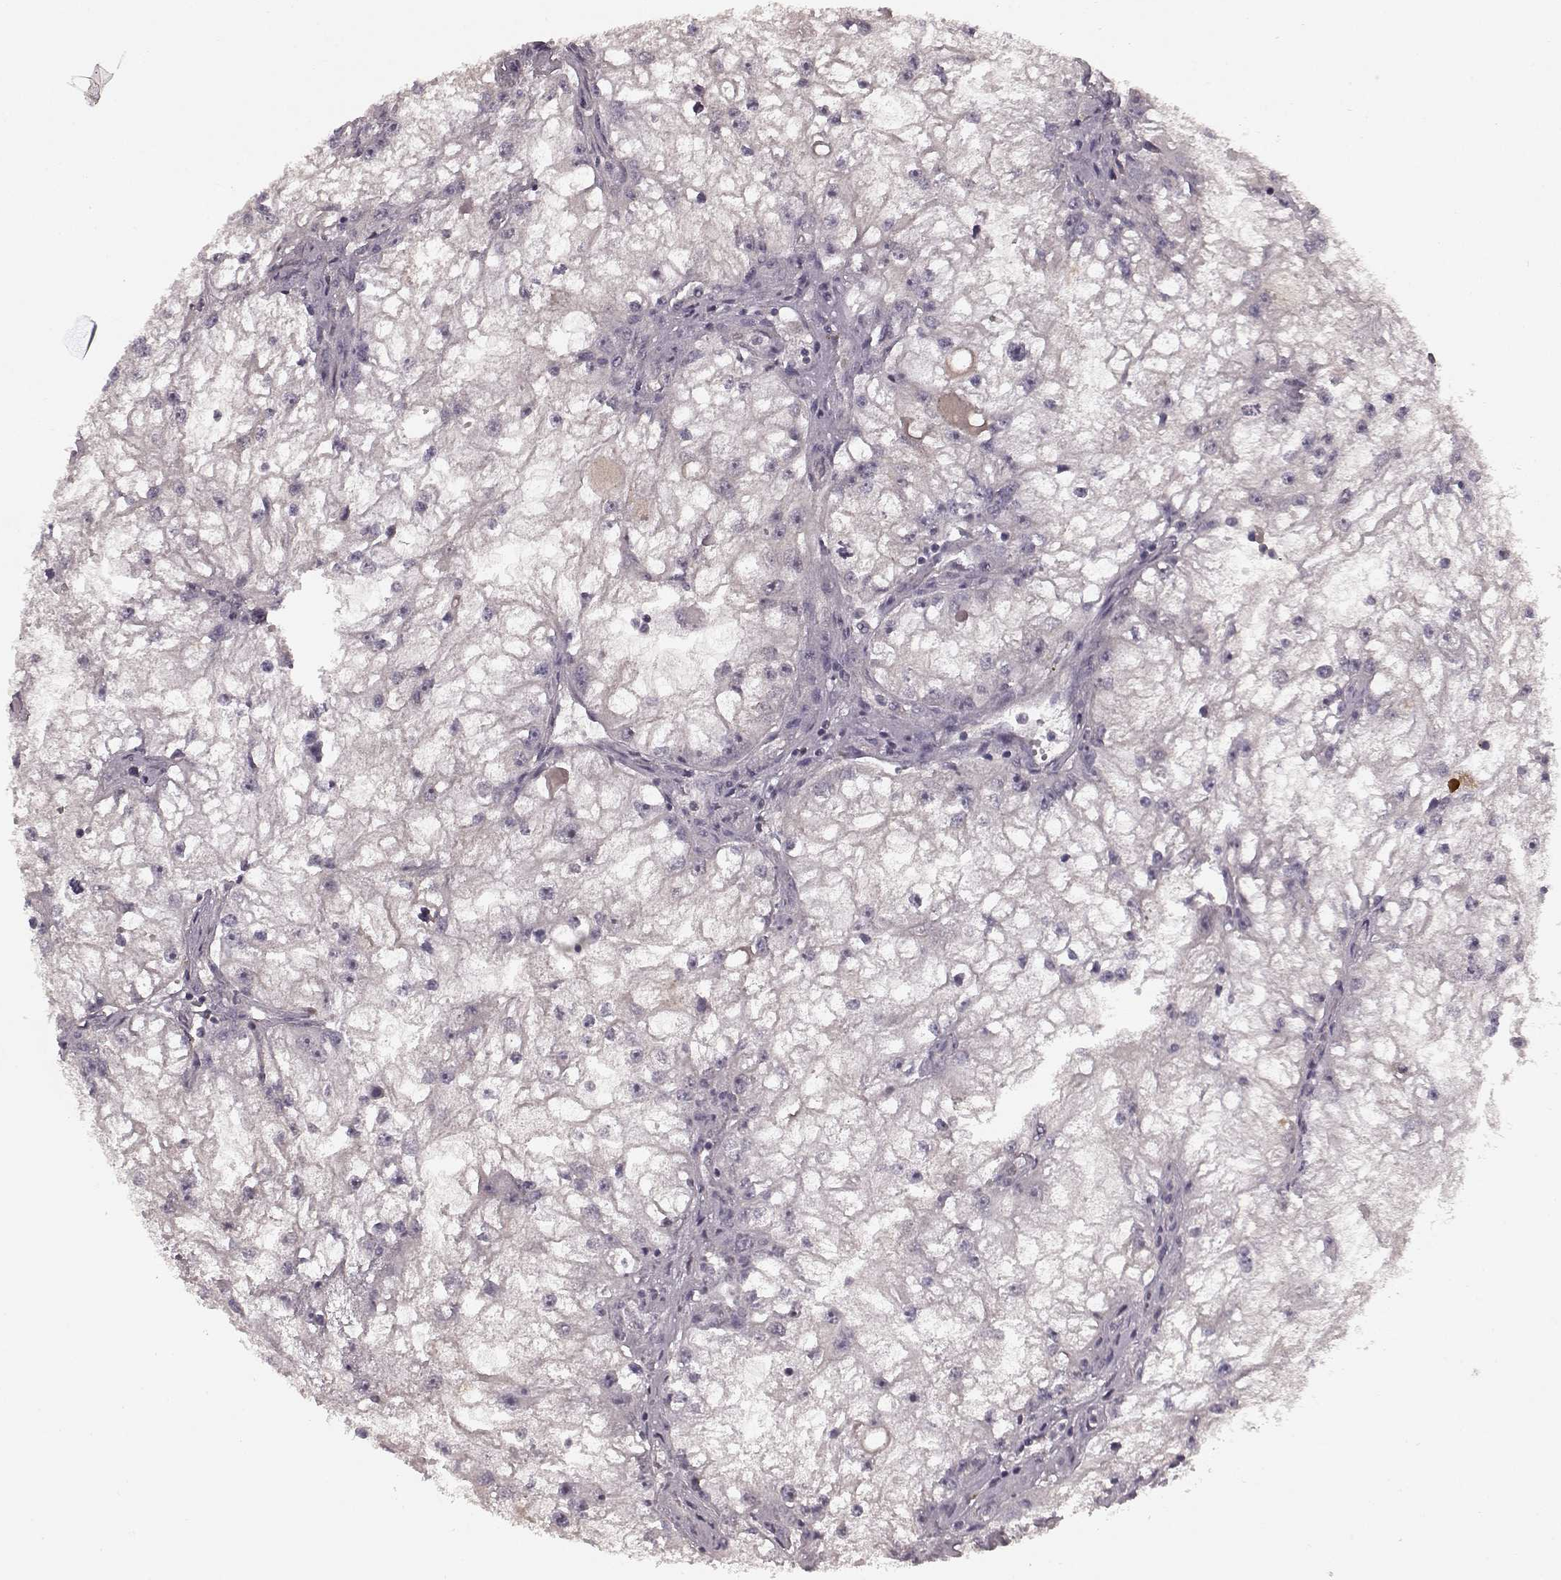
{"staining": {"intensity": "negative", "quantity": "none", "location": "none"}, "tissue": "renal cancer", "cell_type": "Tumor cells", "image_type": "cancer", "snomed": [{"axis": "morphology", "description": "Adenocarcinoma, NOS"}, {"axis": "topography", "description": "Kidney"}], "caption": "The histopathology image displays no staining of tumor cells in renal cancer. (DAB (3,3'-diaminobenzidine) immunohistochemistry, high magnification).", "gene": "SLC22A18", "patient": {"sex": "male", "age": 59}}